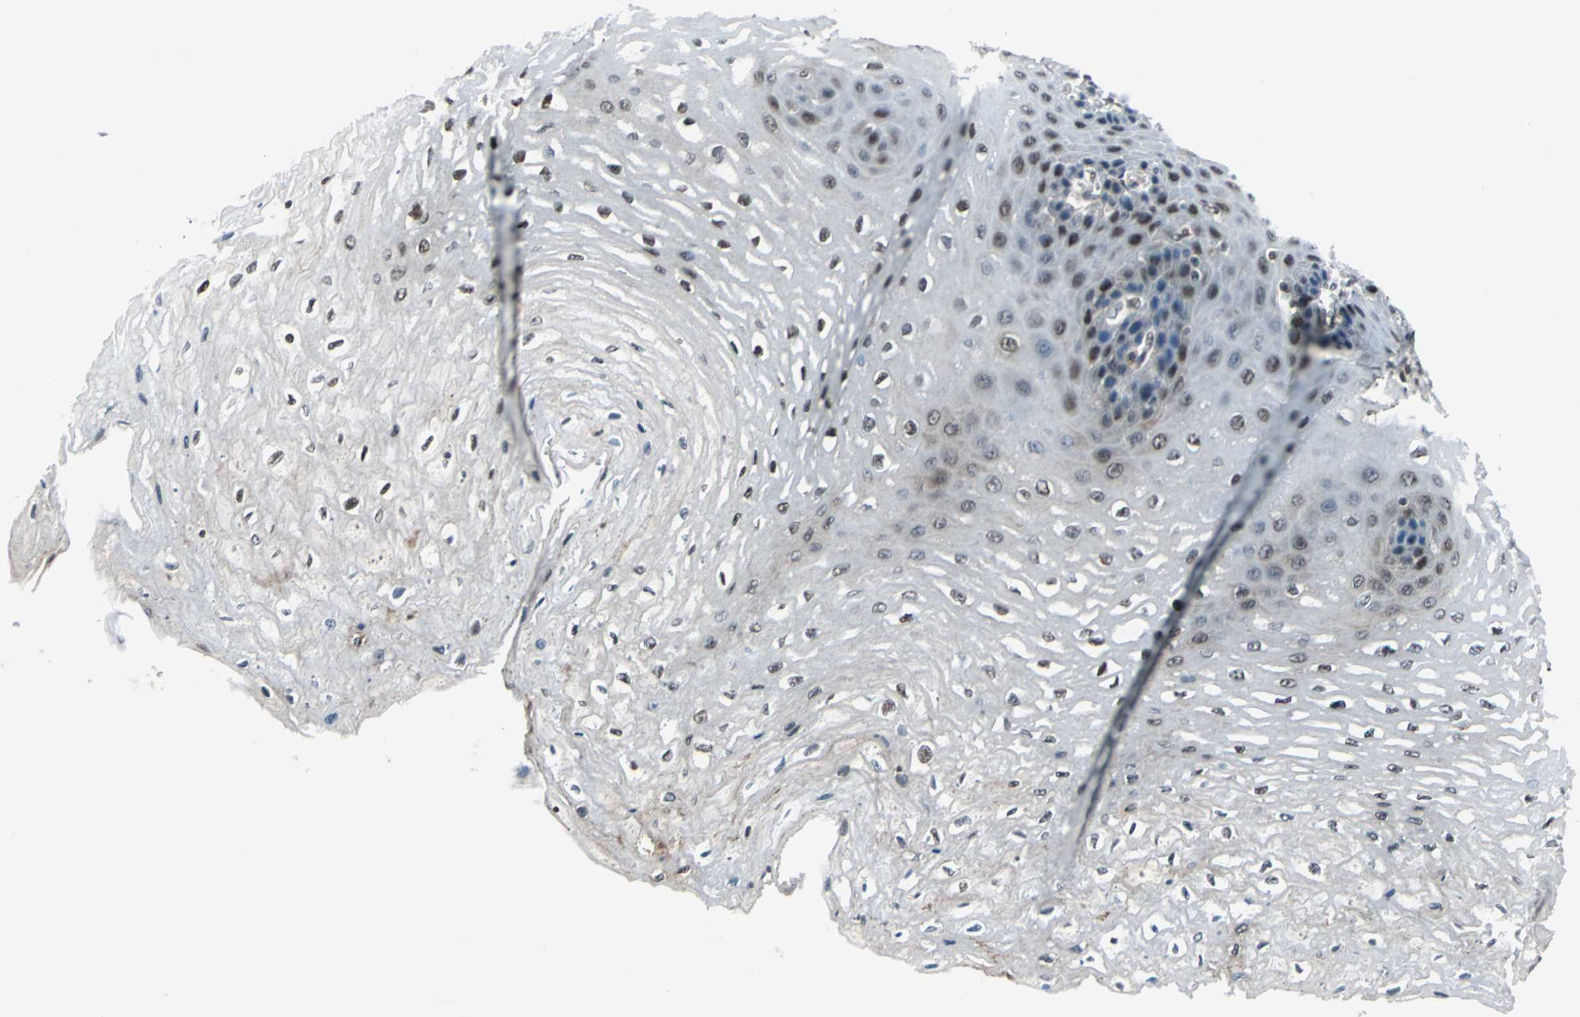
{"staining": {"intensity": "moderate", "quantity": "25%-75%", "location": "nuclear"}, "tissue": "esophagus", "cell_type": "Squamous epithelial cells", "image_type": "normal", "snomed": [{"axis": "morphology", "description": "Normal tissue, NOS"}, {"axis": "topography", "description": "Esophagus"}], "caption": "Immunohistochemistry (IHC) image of normal human esophagus stained for a protein (brown), which reveals medium levels of moderate nuclear positivity in approximately 25%-75% of squamous epithelial cells.", "gene": "POLR3K", "patient": {"sex": "female", "age": 72}}